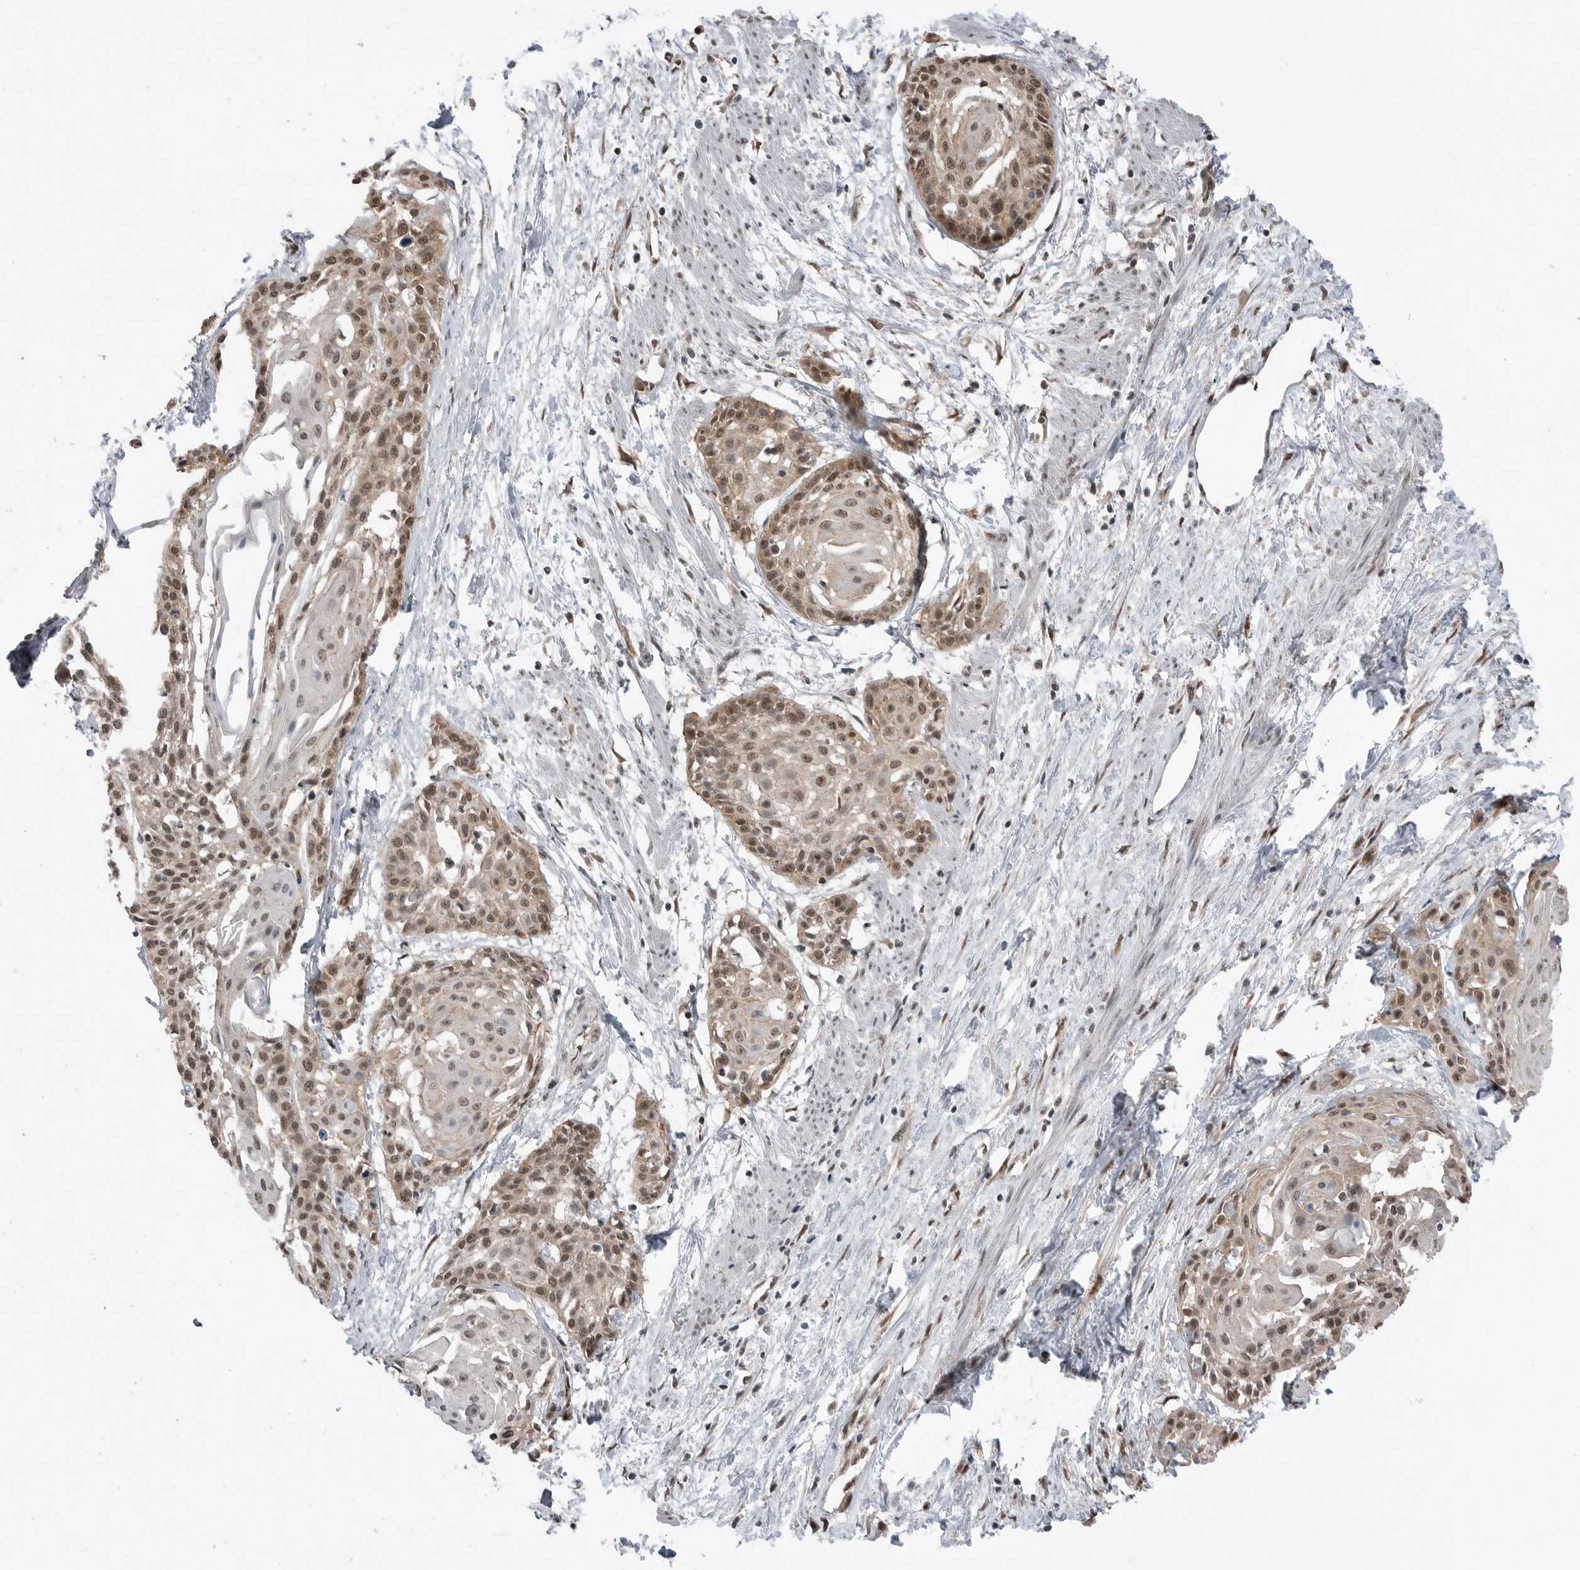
{"staining": {"intensity": "moderate", "quantity": ">75%", "location": "cytoplasmic/membranous,nuclear"}, "tissue": "cervical cancer", "cell_type": "Tumor cells", "image_type": "cancer", "snomed": [{"axis": "morphology", "description": "Squamous cell carcinoma, NOS"}, {"axis": "topography", "description": "Cervix"}], "caption": "IHC of human cervical squamous cell carcinoma exhibits medium levels of moderate cytoplasmic/membranous and nuclear positivity in about >75% of tumor cells.", "gene": "NTAQ1", "patient": {"sex": "female", "age": 57}}